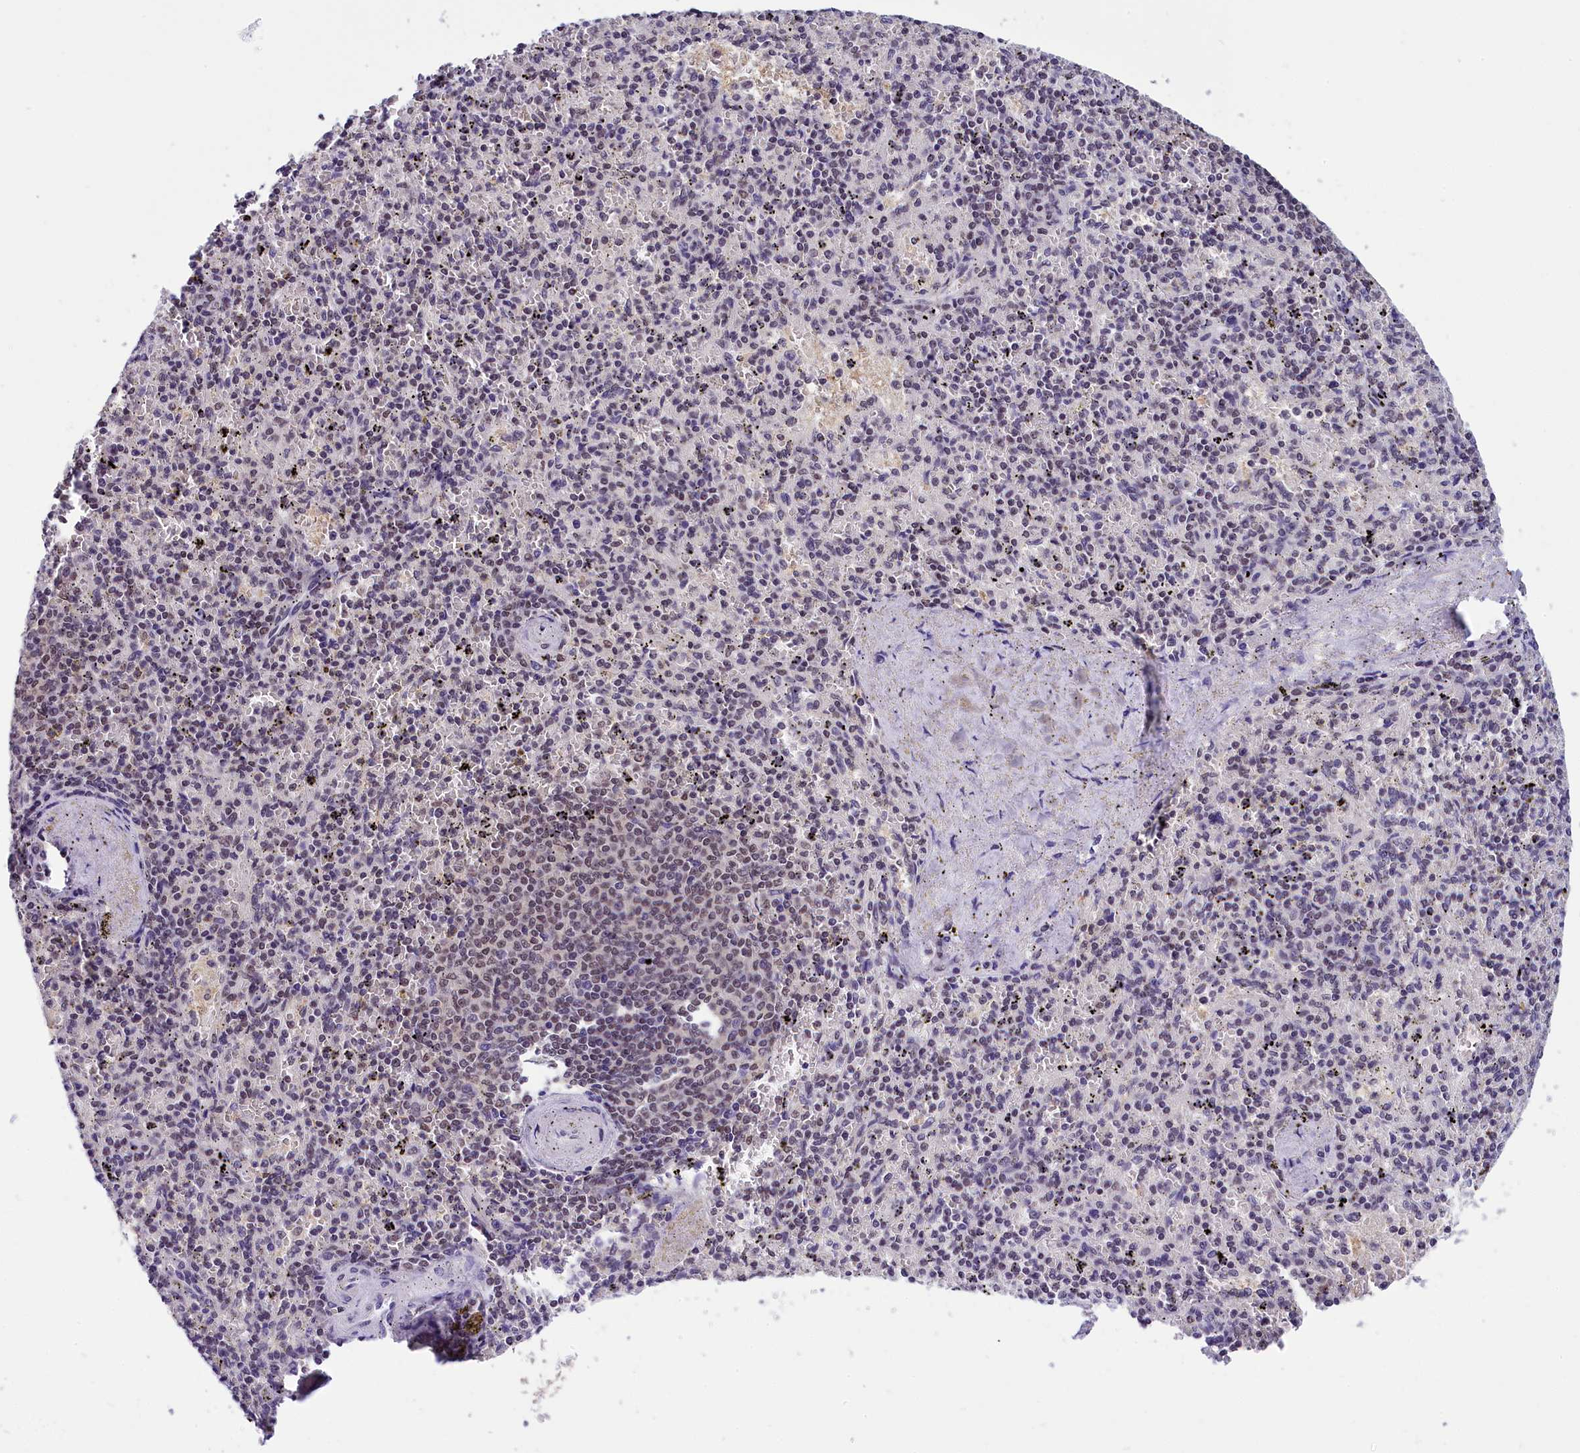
{"staining": {"intensity": "weak", "quantity": "25%-75%", "location": "nuclear"}, "tissue": "spleen", "cell_type": "Cells in red pulp", "image_type": "normal", "snomed": [{"axis": "morphology", "description": "Normal tissue, NOS"}, {"axis": "topography", "description": "Spleen"}], "caption": "This is an image of immunohistochemistry staining of unremarkable spleen, which shows weak staining in the nuclear of cells in red pulp.", "gene": "ZC3H4", "patient": {"sex": "male", "age": 82}}